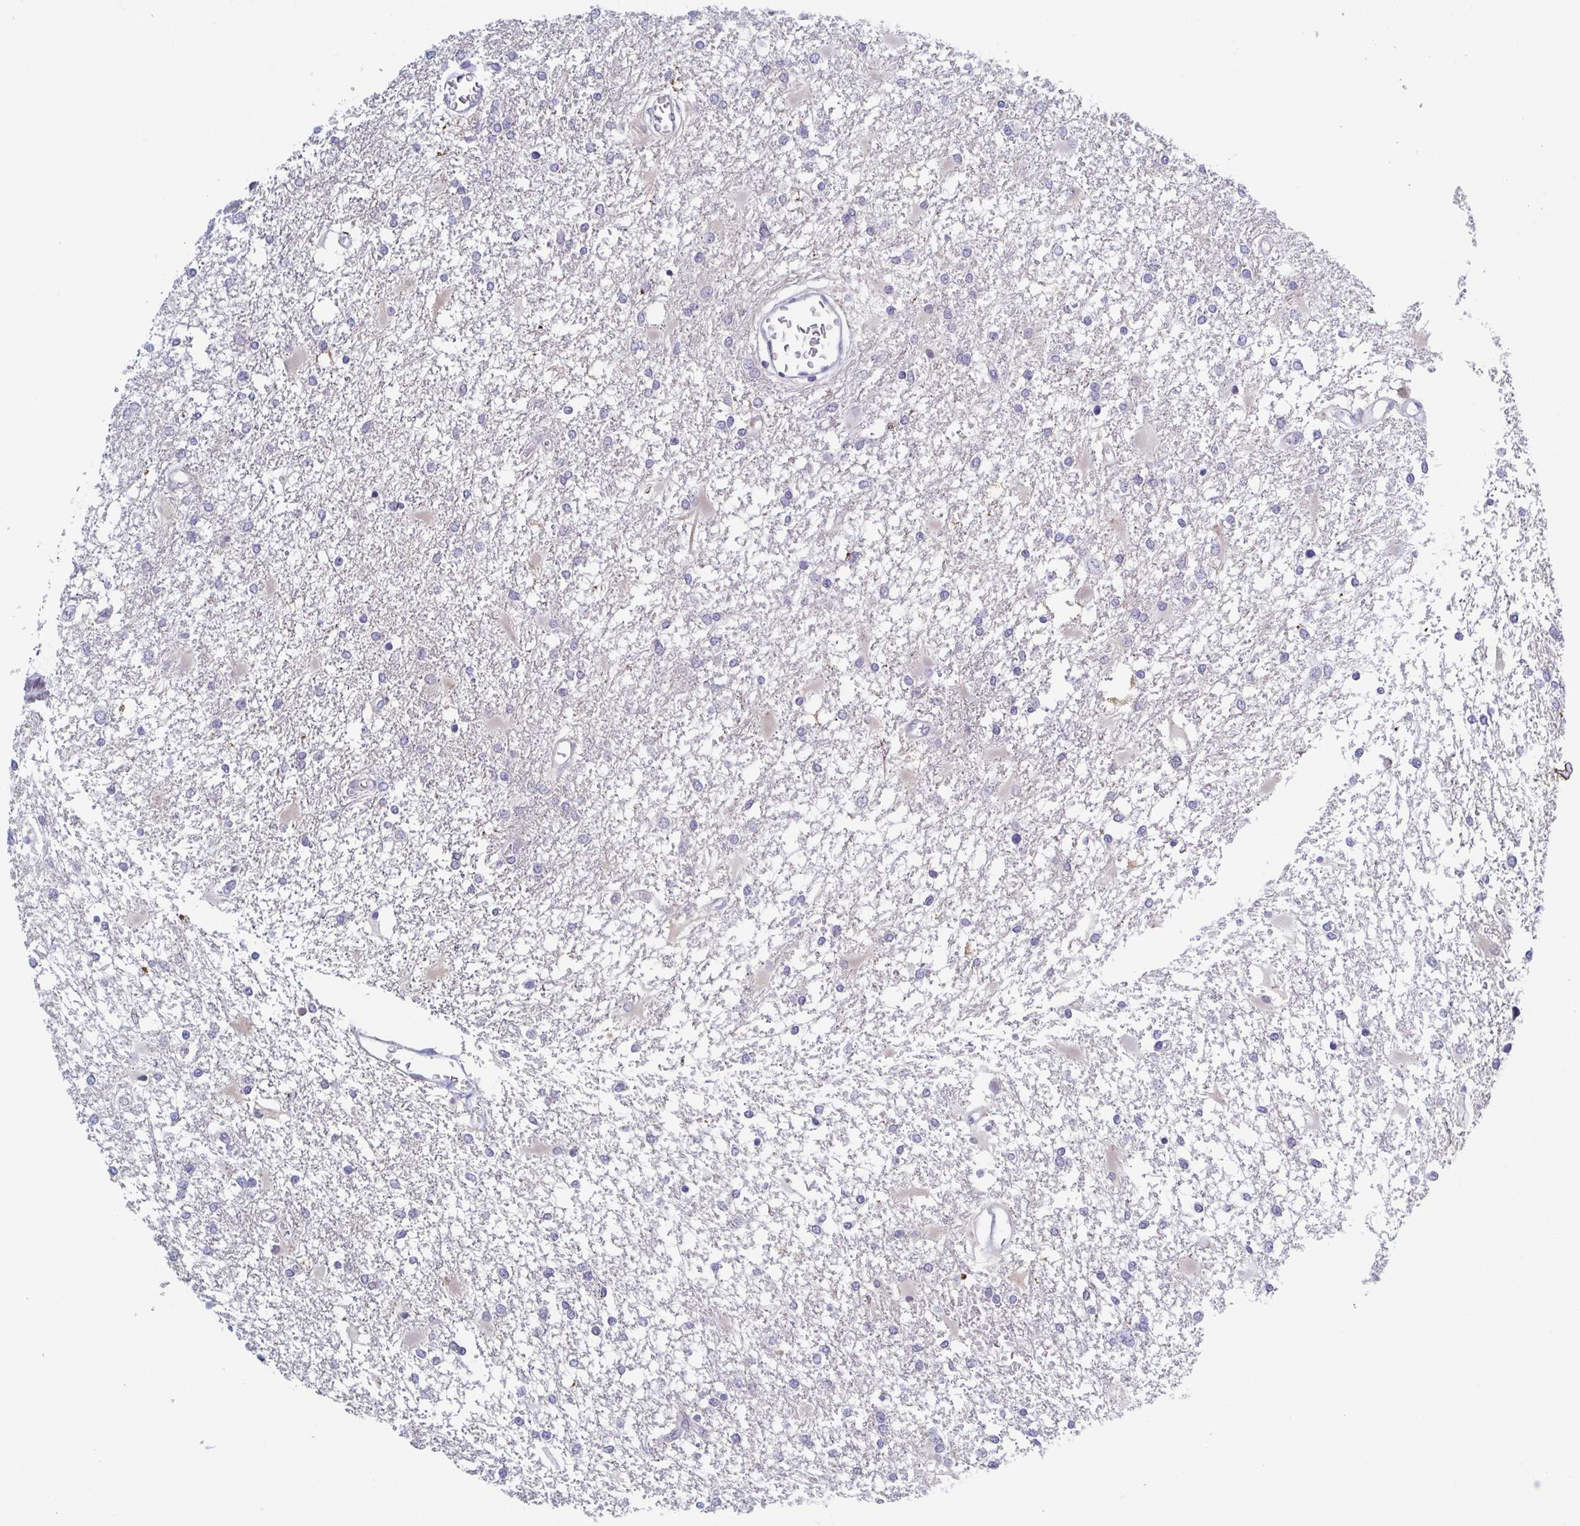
{"staining": {"intensity": "negative", "quantity": "none", "location": "none"}, "tissue": "glioma", "cell_type": "Tumor cells", "image_type": "cancer", "snomed": [{"axis": "morphology", "description": "Glioma, malignant, High grade"}, {"axis": "topography", "description": "Cerebral cortex"}], "caption": "Protein analysis of high-grade glioma (malignant) displays no significant positivity in tumor cells. The staining was performed using DAB to visualize the protein expression in brown, while the nuclei were stained in blue with hematoxylin (Magnification: 20x).", "gene": "ZFP64", "patient": {"sex": "male", "age": 79}}